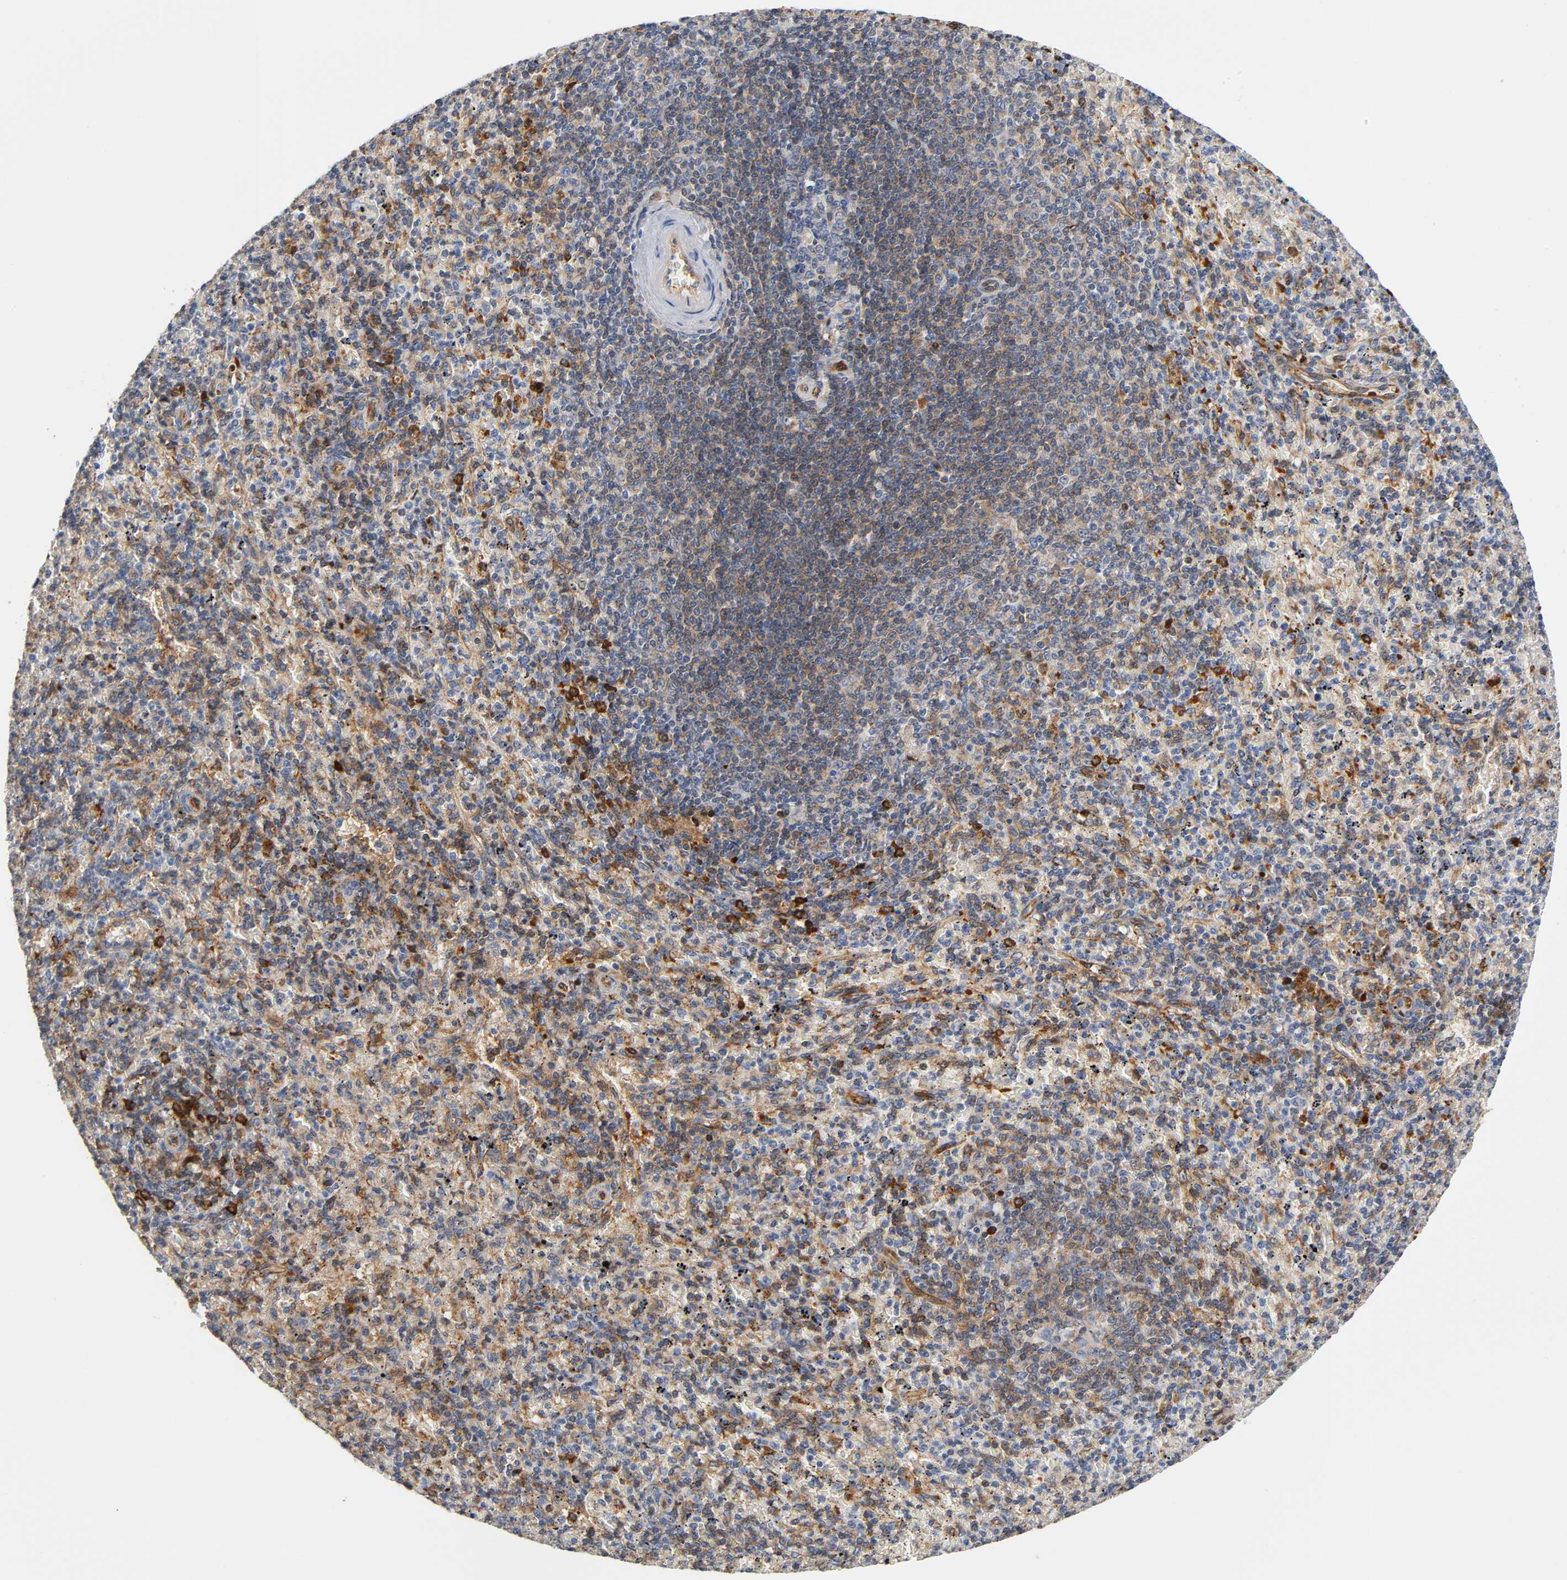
{"staining": {"intensity": "moderate", "quantity": ">75%", "location": "cytoplasmic/membranous"}, "tissue": "spleen", "cell_type": "Cells in red pulp", "image_type": "normal", "snomed": [{"axis": "morphology", "description": "Normal tissue, NOS"}, {"axis": "topography", "description": "Spleen"}], "caption": "This is an image of immunohistochemistry (IHC) staining of unremarkable spleen, which shows moderate expression in the cytoplasmic/membranous of cells in red pulp.", "gene": "CD2AP", "patient": {"sex": "female", "age": 43}}